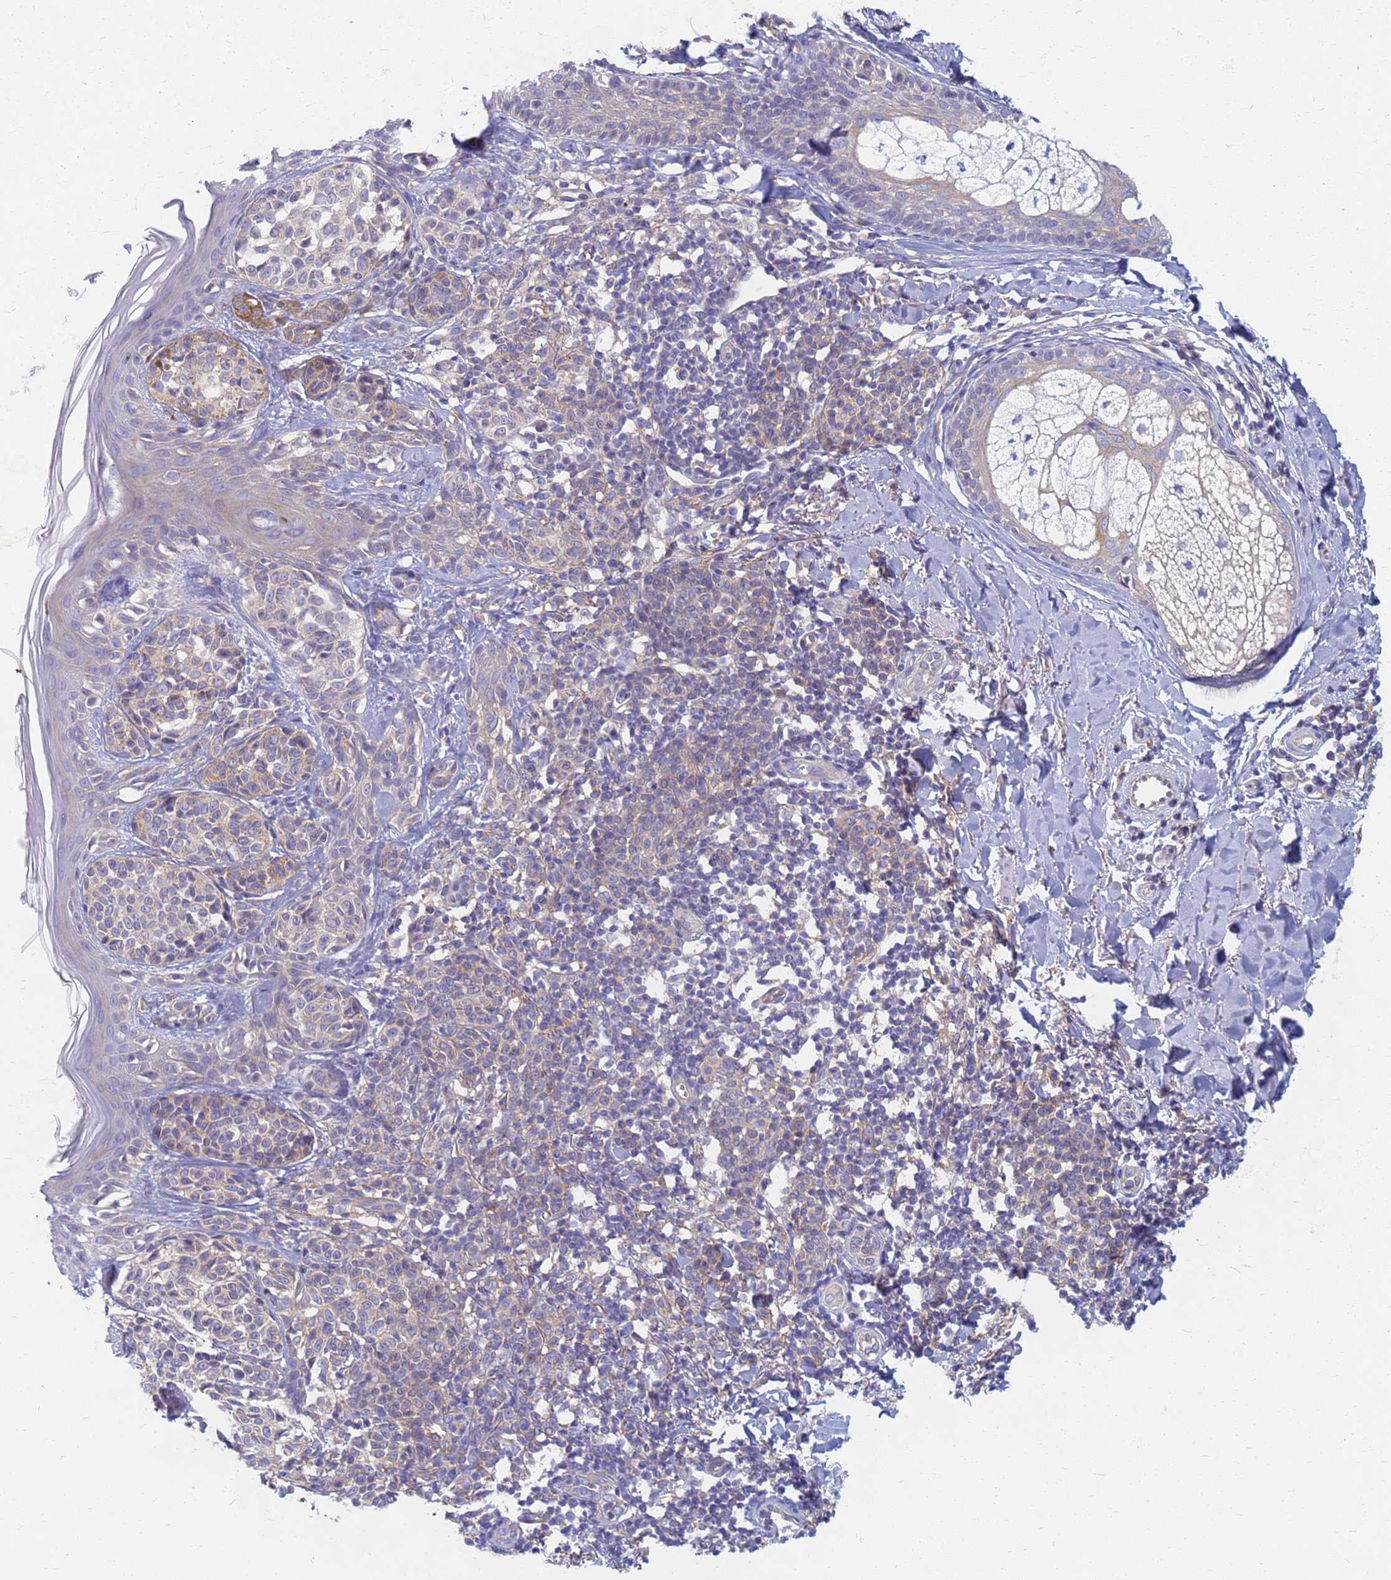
{"staining": {"intensity": "moderate", "quantity": "<25%", "location": "cytoplasmic/membranous"}, "tissue": "melanoma", "cell_type": "Tumor cells", "image_type": "cancer", "snomed": [{"axis": "morphology", "description": "Malignant melanoma, NOS"}, {"axis": "topography", "description": "Skin of upper extremity"}], "caption": "Malignant melanoma was stained to show a protein in brown. There is low levels of moderate cytoplasmic/membranous positivity in approximately <25% of tumor cells.", "gene": "EEA1", "patient": {"sex": "male", "age": 40}}